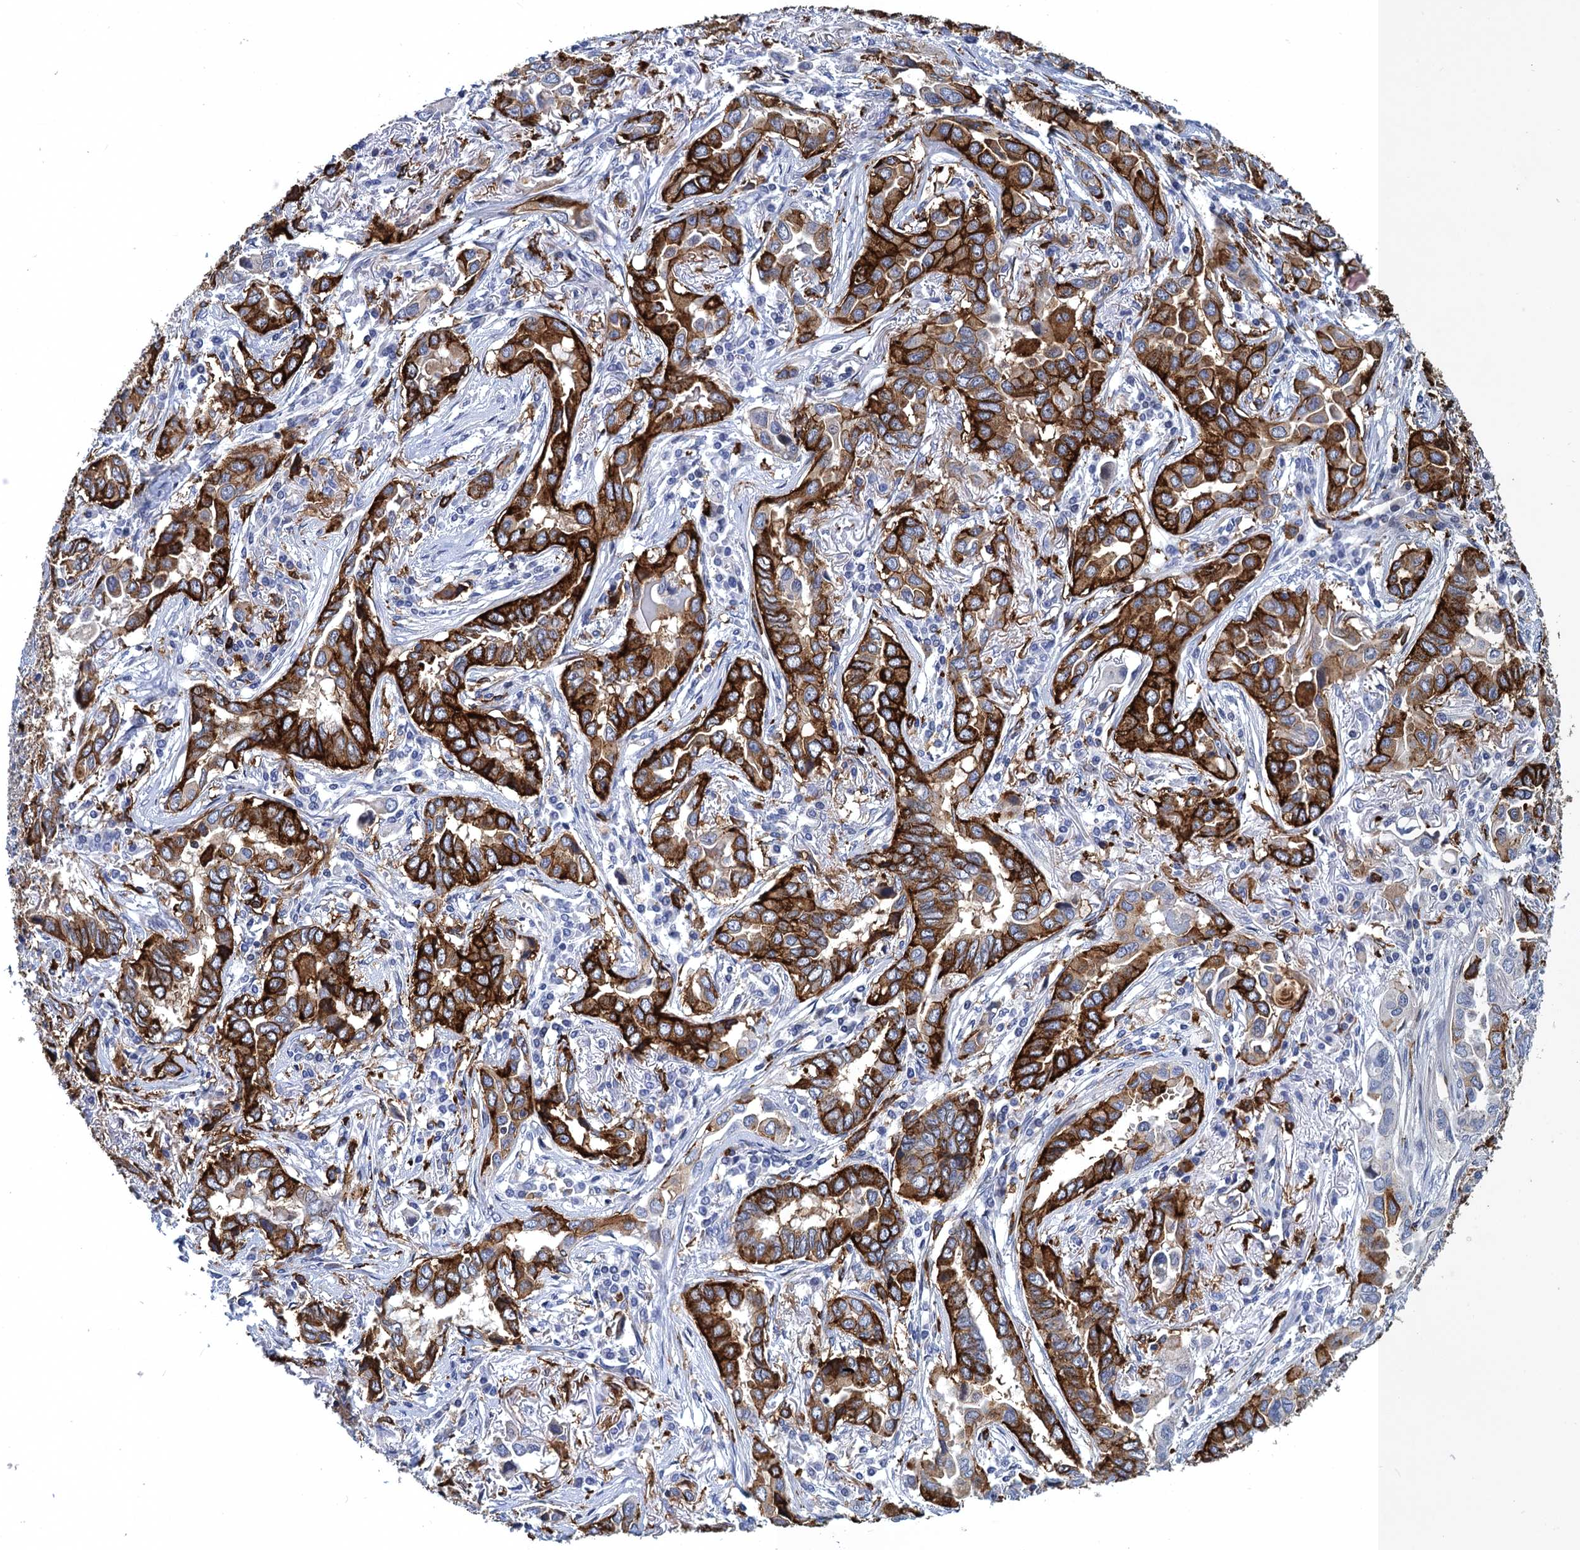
{"staining": {"intensity": "strong", "quantity": ">75%", "location": "cytoplasmic/membranous"}, "tissue": "lung cancer", "cell_type": "Tumor cells", "image_type": "cancer", "snomed": [{"axis": "morphology", "description": "Adenocarcinoma, NOS"}, {"axis": "topography", "description": "Lung"}], "caption": "Protein staining of lung adenocarcinoma tissue exhibits strong cytoplasmic/membranous staining in approximately >75% of tumor cells.", "gene": "DNHD1", "patient": {"sex": "female", "age": 76}}